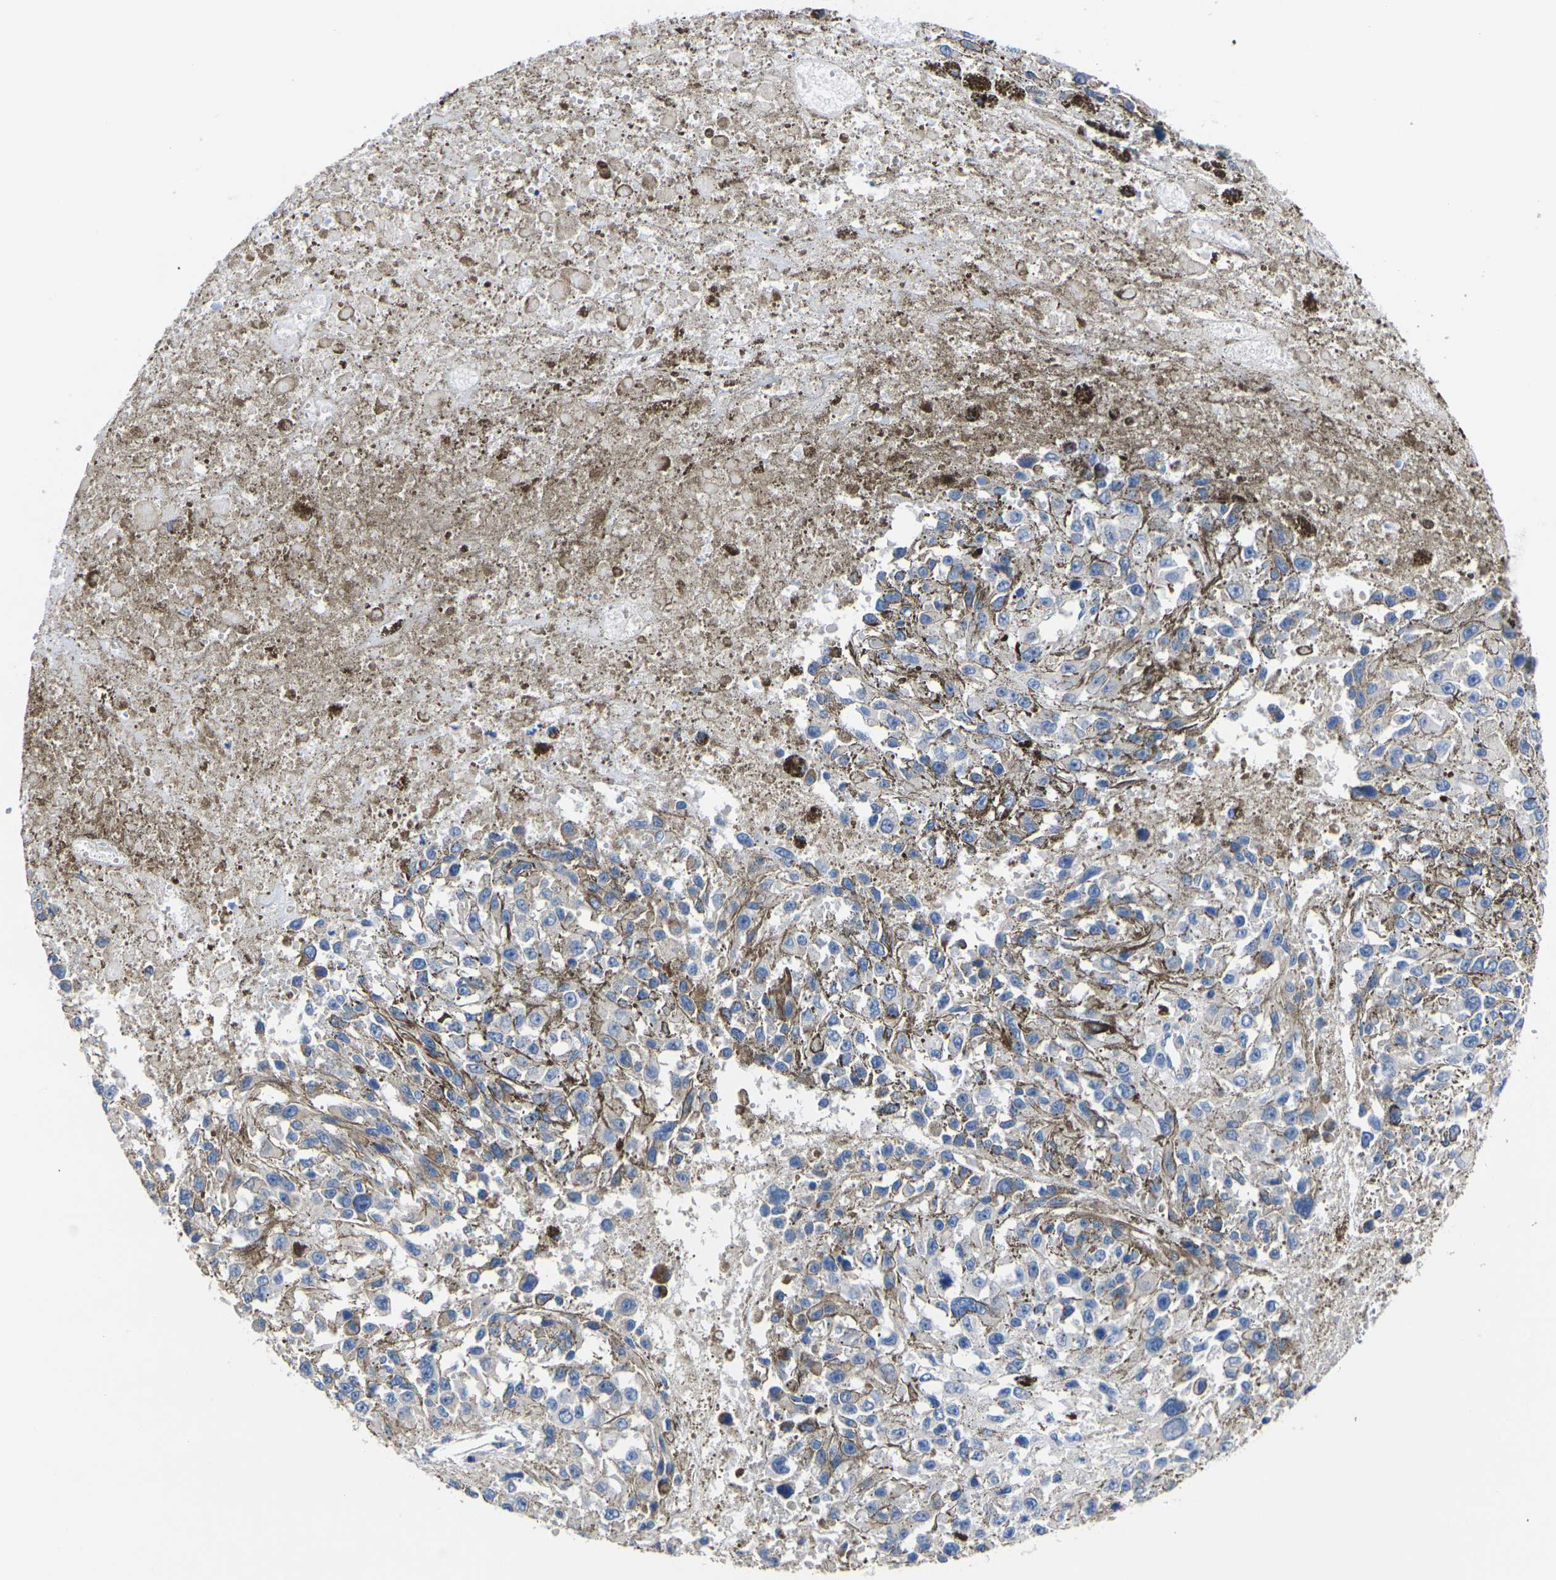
{"staining": {"intensity": "negative", "quantity": "none", "location": "none"}, "tissue": "melanoma", "cell_type": "Tumor cells", "image_type": "cancer", "snomed": [{"axis": "morphology", "description": "Malignant melanoma, Metastatic site"}, {"axis": "topography", "description": "Lymph node"}], "caption": "DAB (3,3'-diaminobenzidine) immunohistochemical staining of human malignant melanoma (metastatic site) reveals no significant positivity in tumor cells. (DAB (3,3'-diaminobenzidine) immunohistochemistry visualized using brightfield microscopy, high magnification).", "gene": "GPR4", "patient": {"sex": "male", "age": 59}}